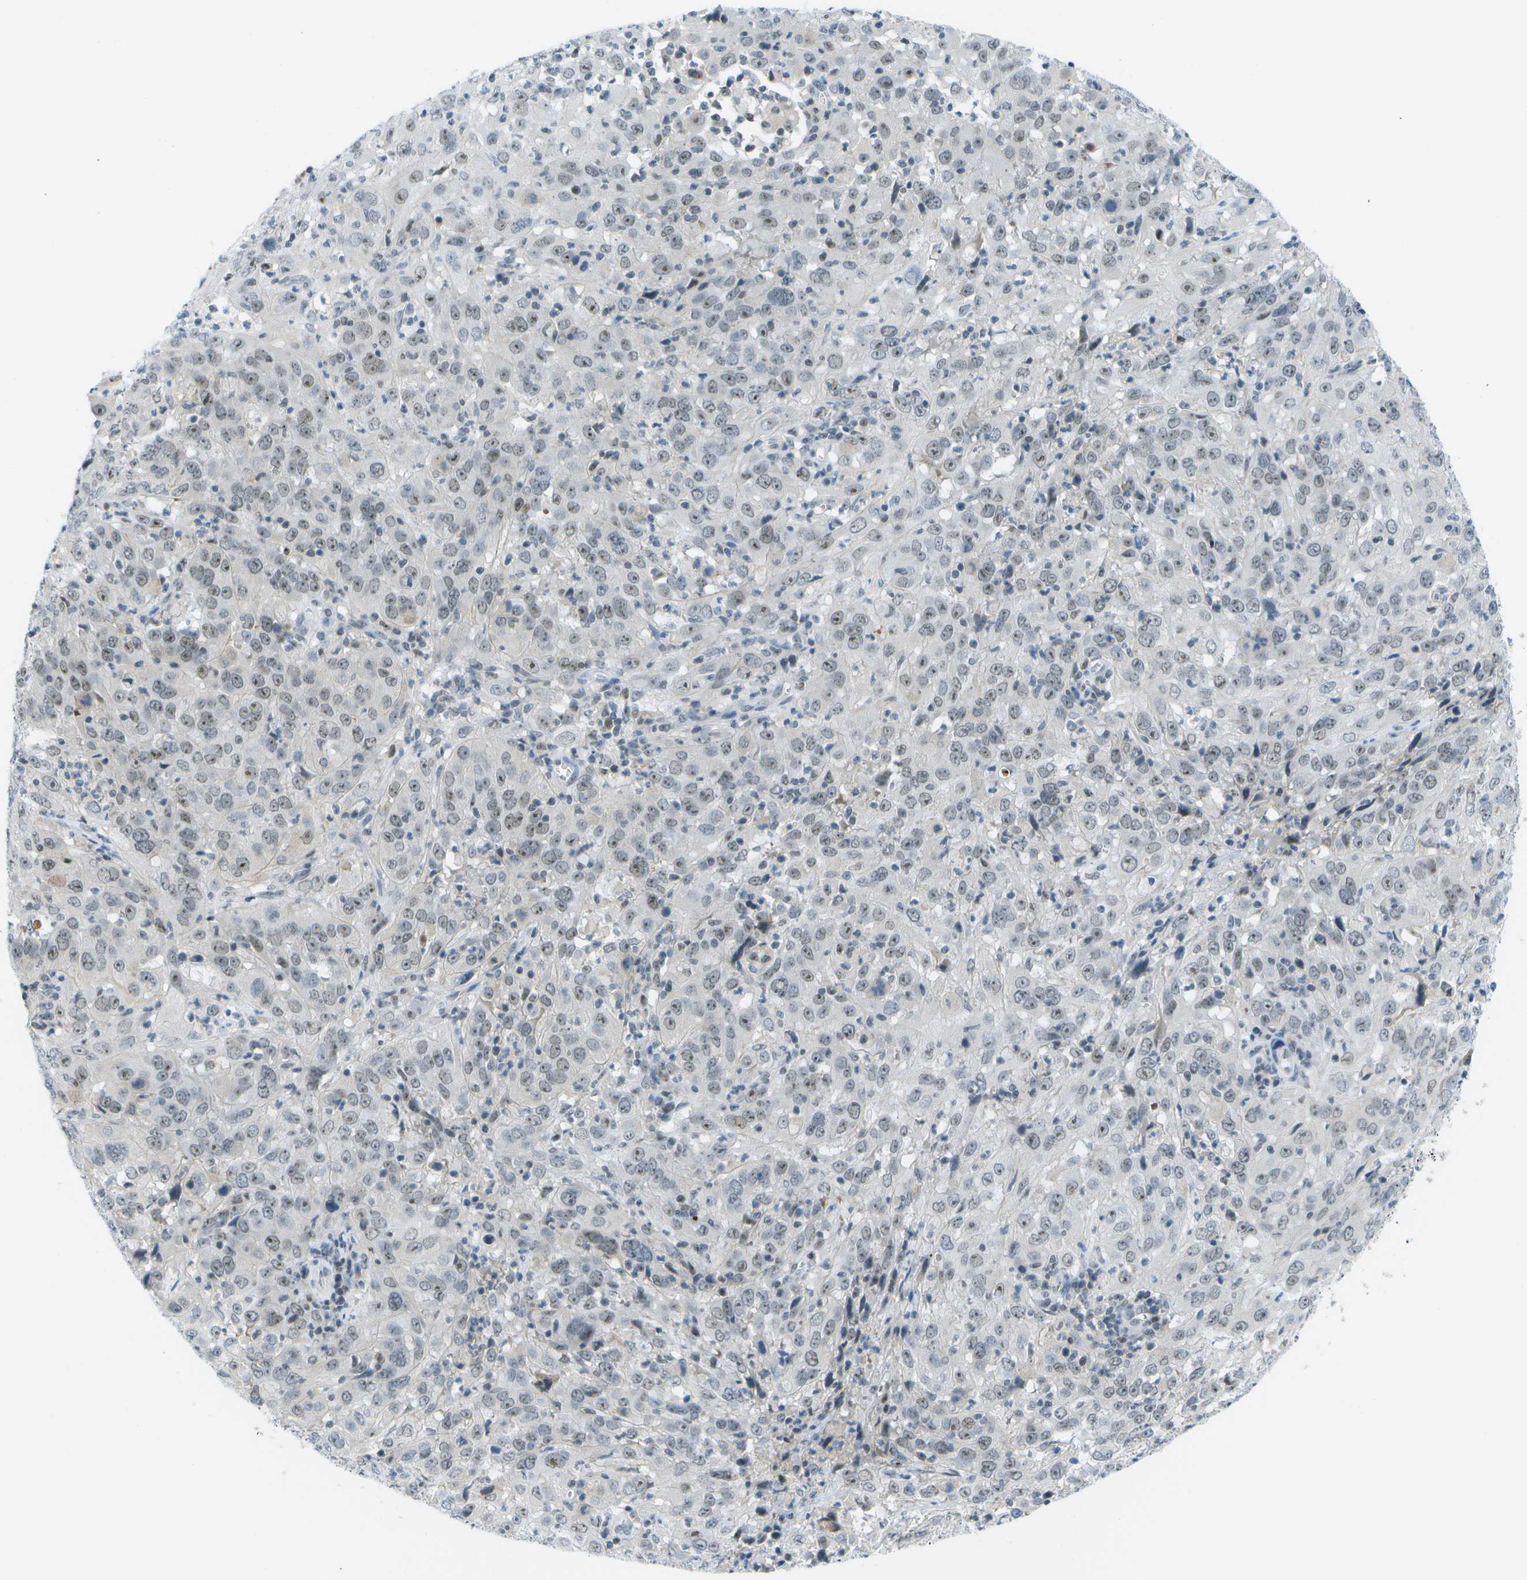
{"staining": {"intensity": "weak", "quantity": "25%-75%", "location": "nuclear"}, "tissue": "cervical cancer", "cell_type": "Tumor cells", "image_type": "cancer", "snomed": [{"axis": "morphology", "description": "Squamous cell carcinoma, NOS"}, {"axis": "topography", "description": "Cervix"}], "caption": "An image of cervical cancer stained for a protein exhibits weak nuclear brown staining in tumor cells. Immunohistochemistry stains the protein in brown and the nuclei are stained blue.", "gene": "PITHD1", "patient": {"sex": "female", "age": 32}}